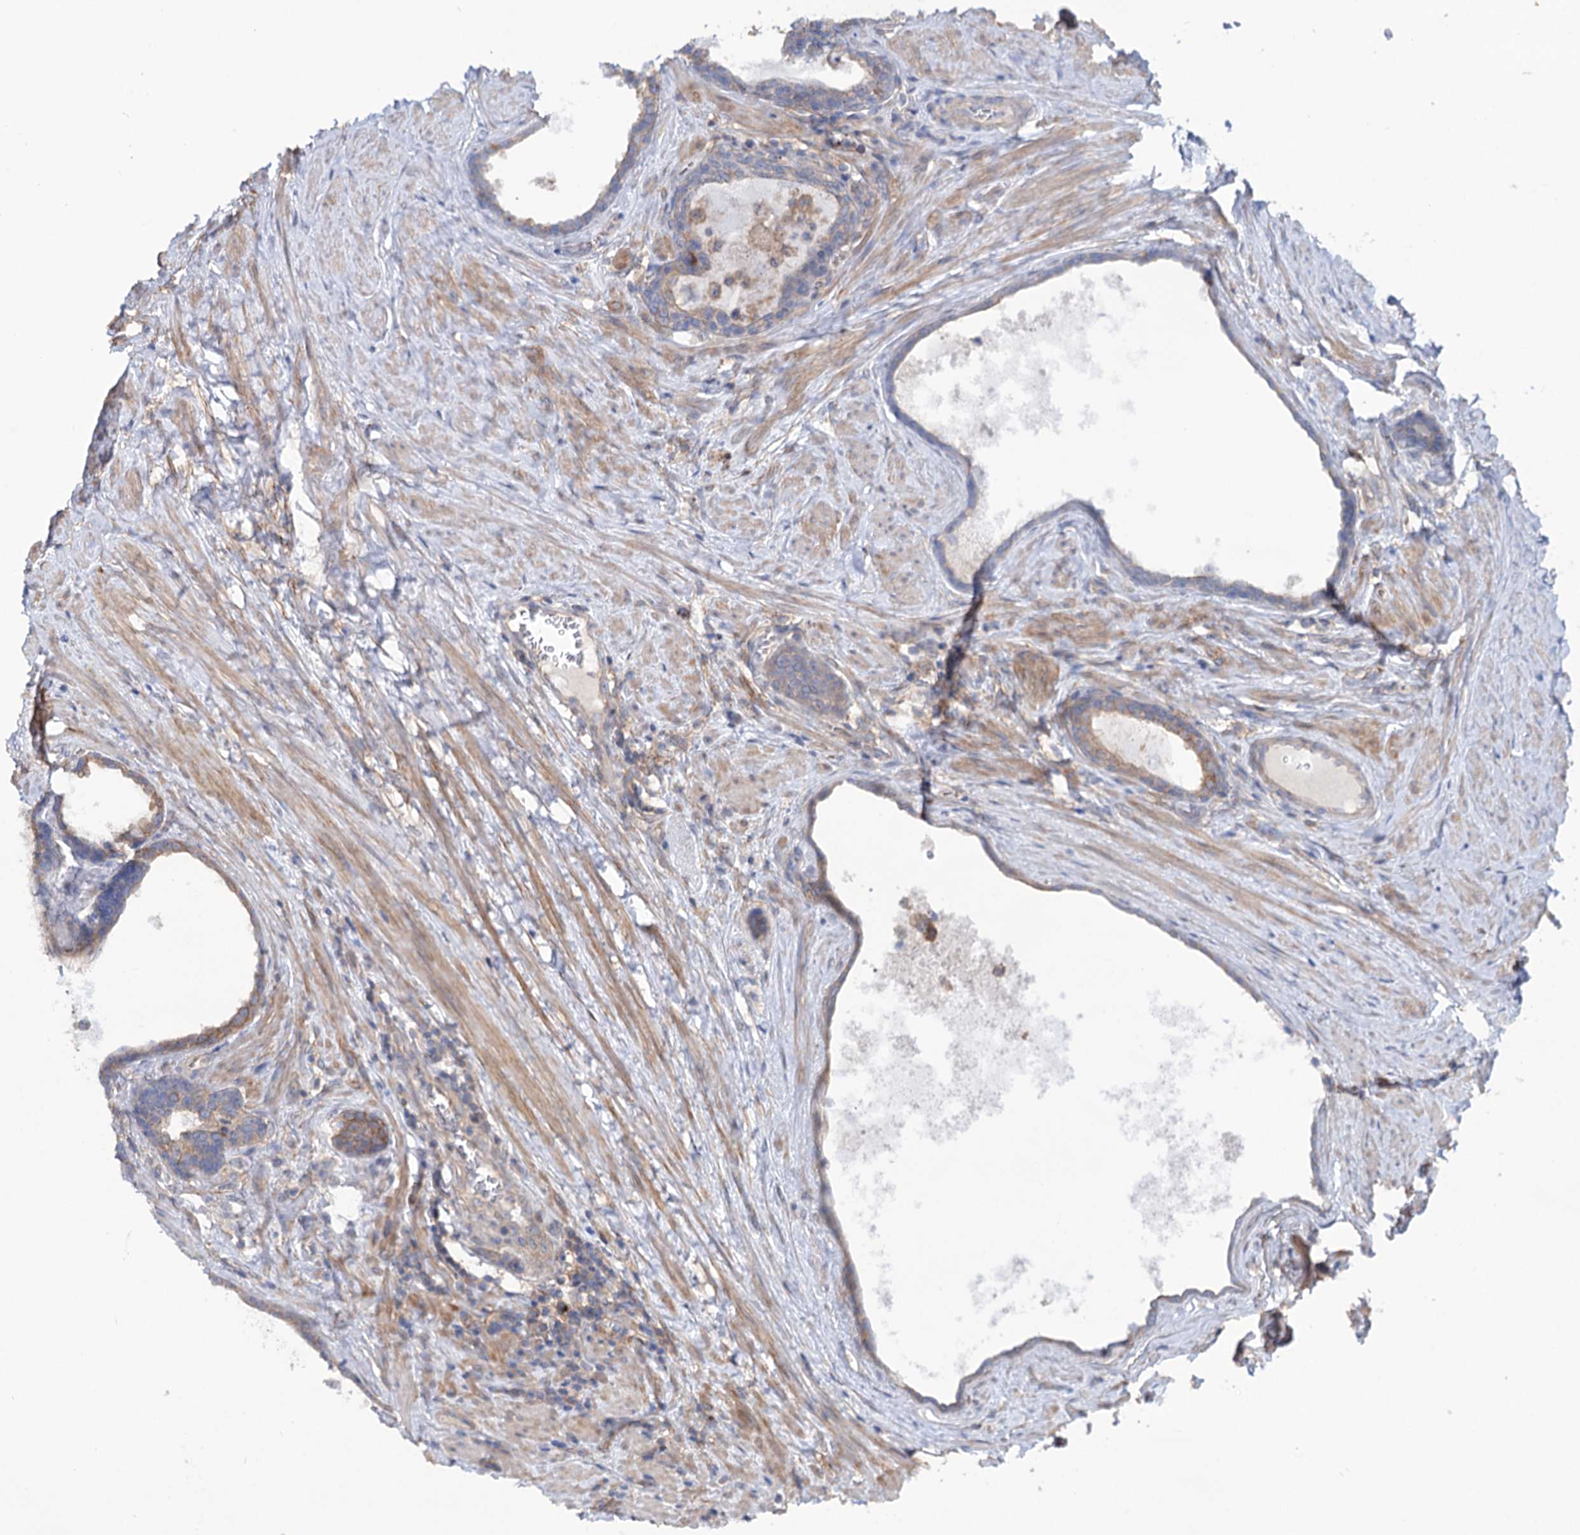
{"staining": {"intensity": "moderate", "quantity": ">75%", "location": "cytoplasmic/membranous"}, "tissue": "prostate cancer", "cell_type": "Tumor cells", "image_type": "cancer", "snomed": [{"axis": "morphology", "description": "Adenocarcinoma, Low grade"}, {"axis": "topography", "description": "Prostate"}], "caption": "Immunohistochemical staining of human prostate cancer reveals medium levels of moderate cytoplasmic/membranous protein positivity in about >75% of tumor cells.", "gene": "SEC24A", "patient": {"sex": "male", "age": 71}}